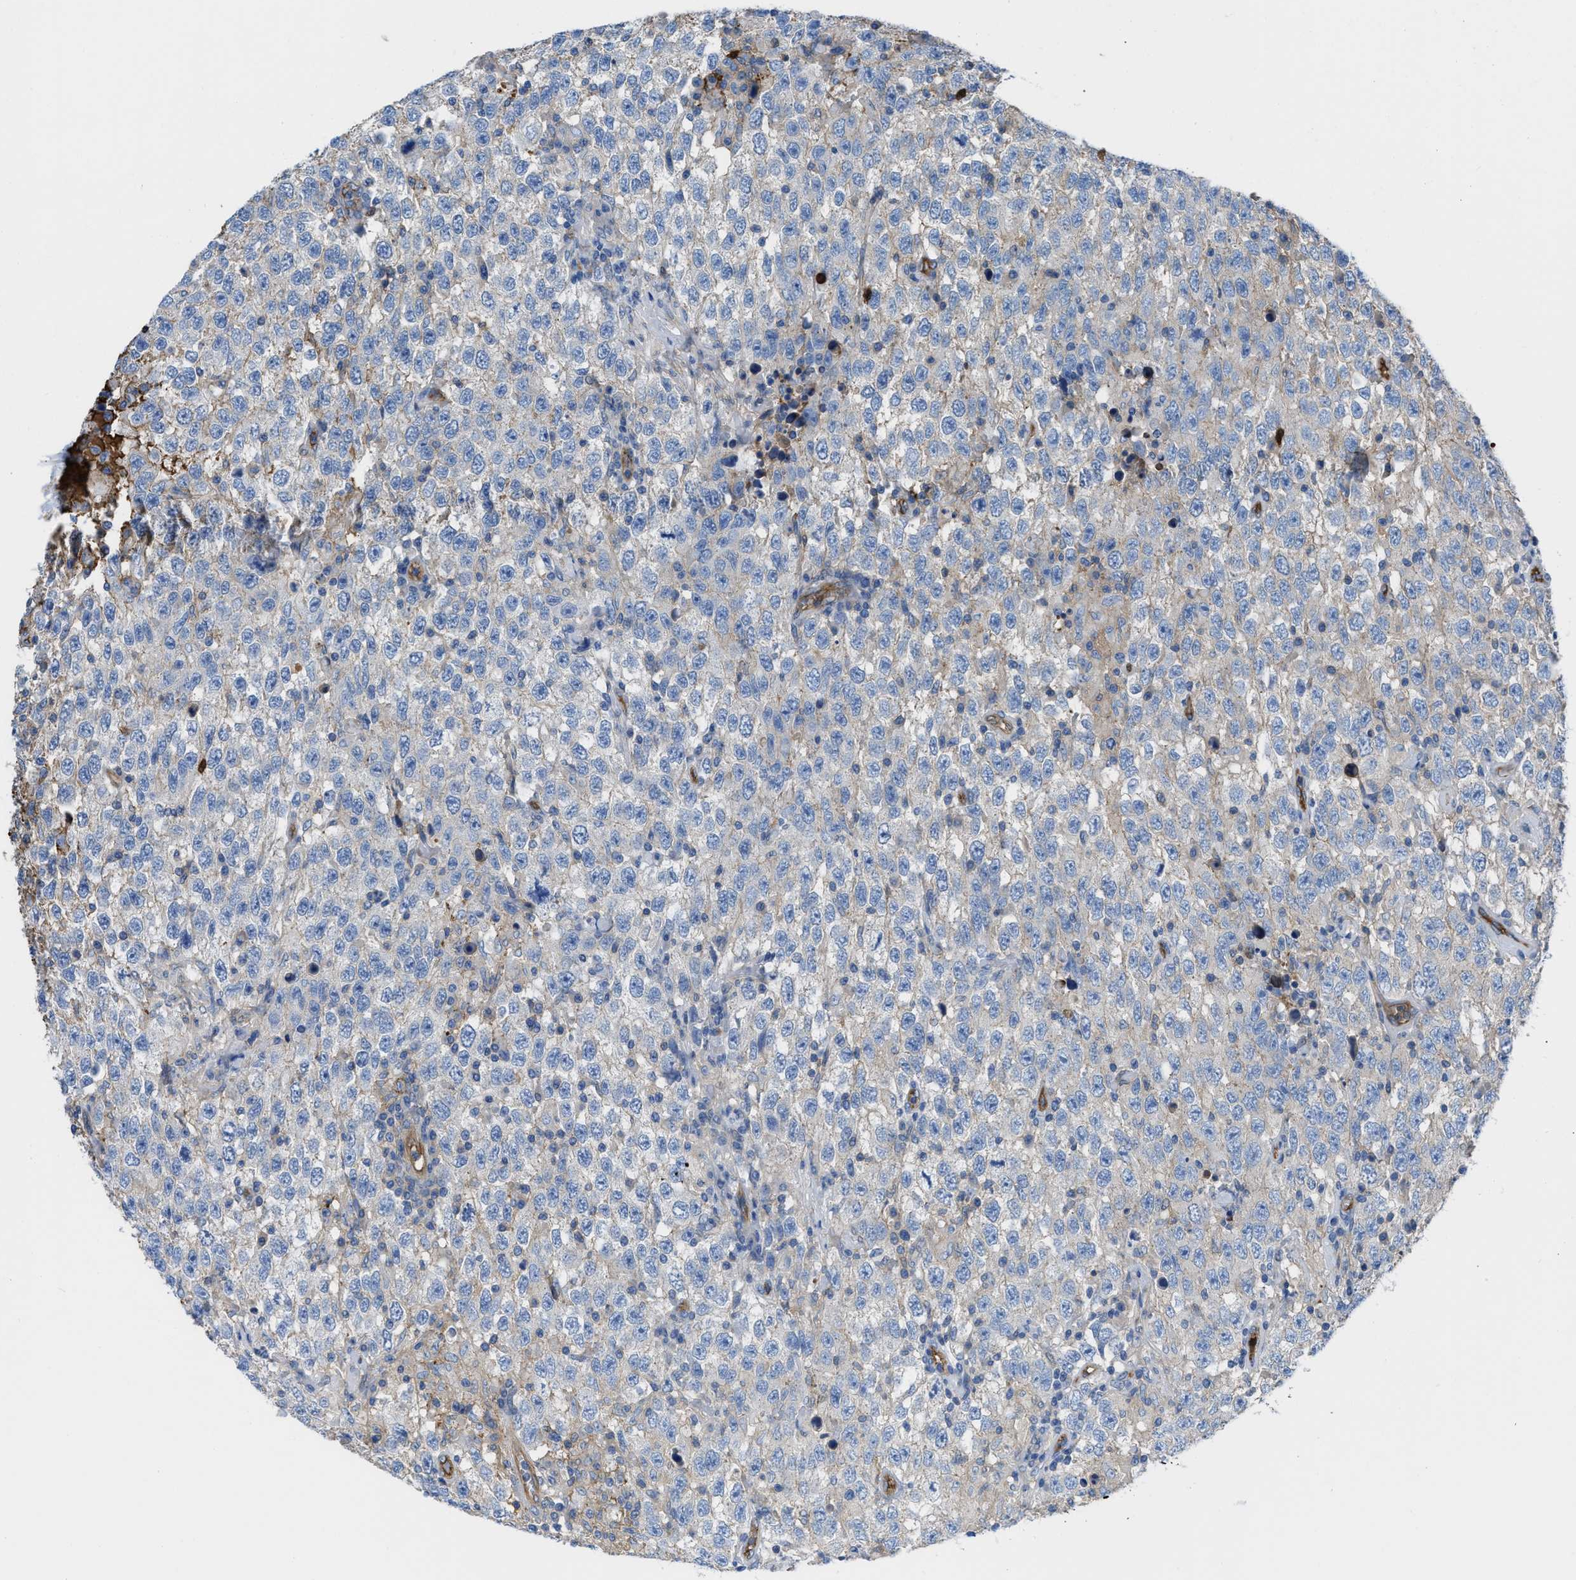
{"staining": {"intensity": "negative", "quantity": "none", "location": "none"}, "tissue": "testis cancer", "cell_type": "Tumor cells", "image_type": "cancer", "snomed": [{"axis": "morphology", "description": "Seminoma, NOS"}, {"axis": "topography", "description": "Testis"}], "caption": "There is no significant positivity in tumor cells of testis cancer.", "gene": "TRIOBP", "patient": {"sex": "male", "age": 41}}